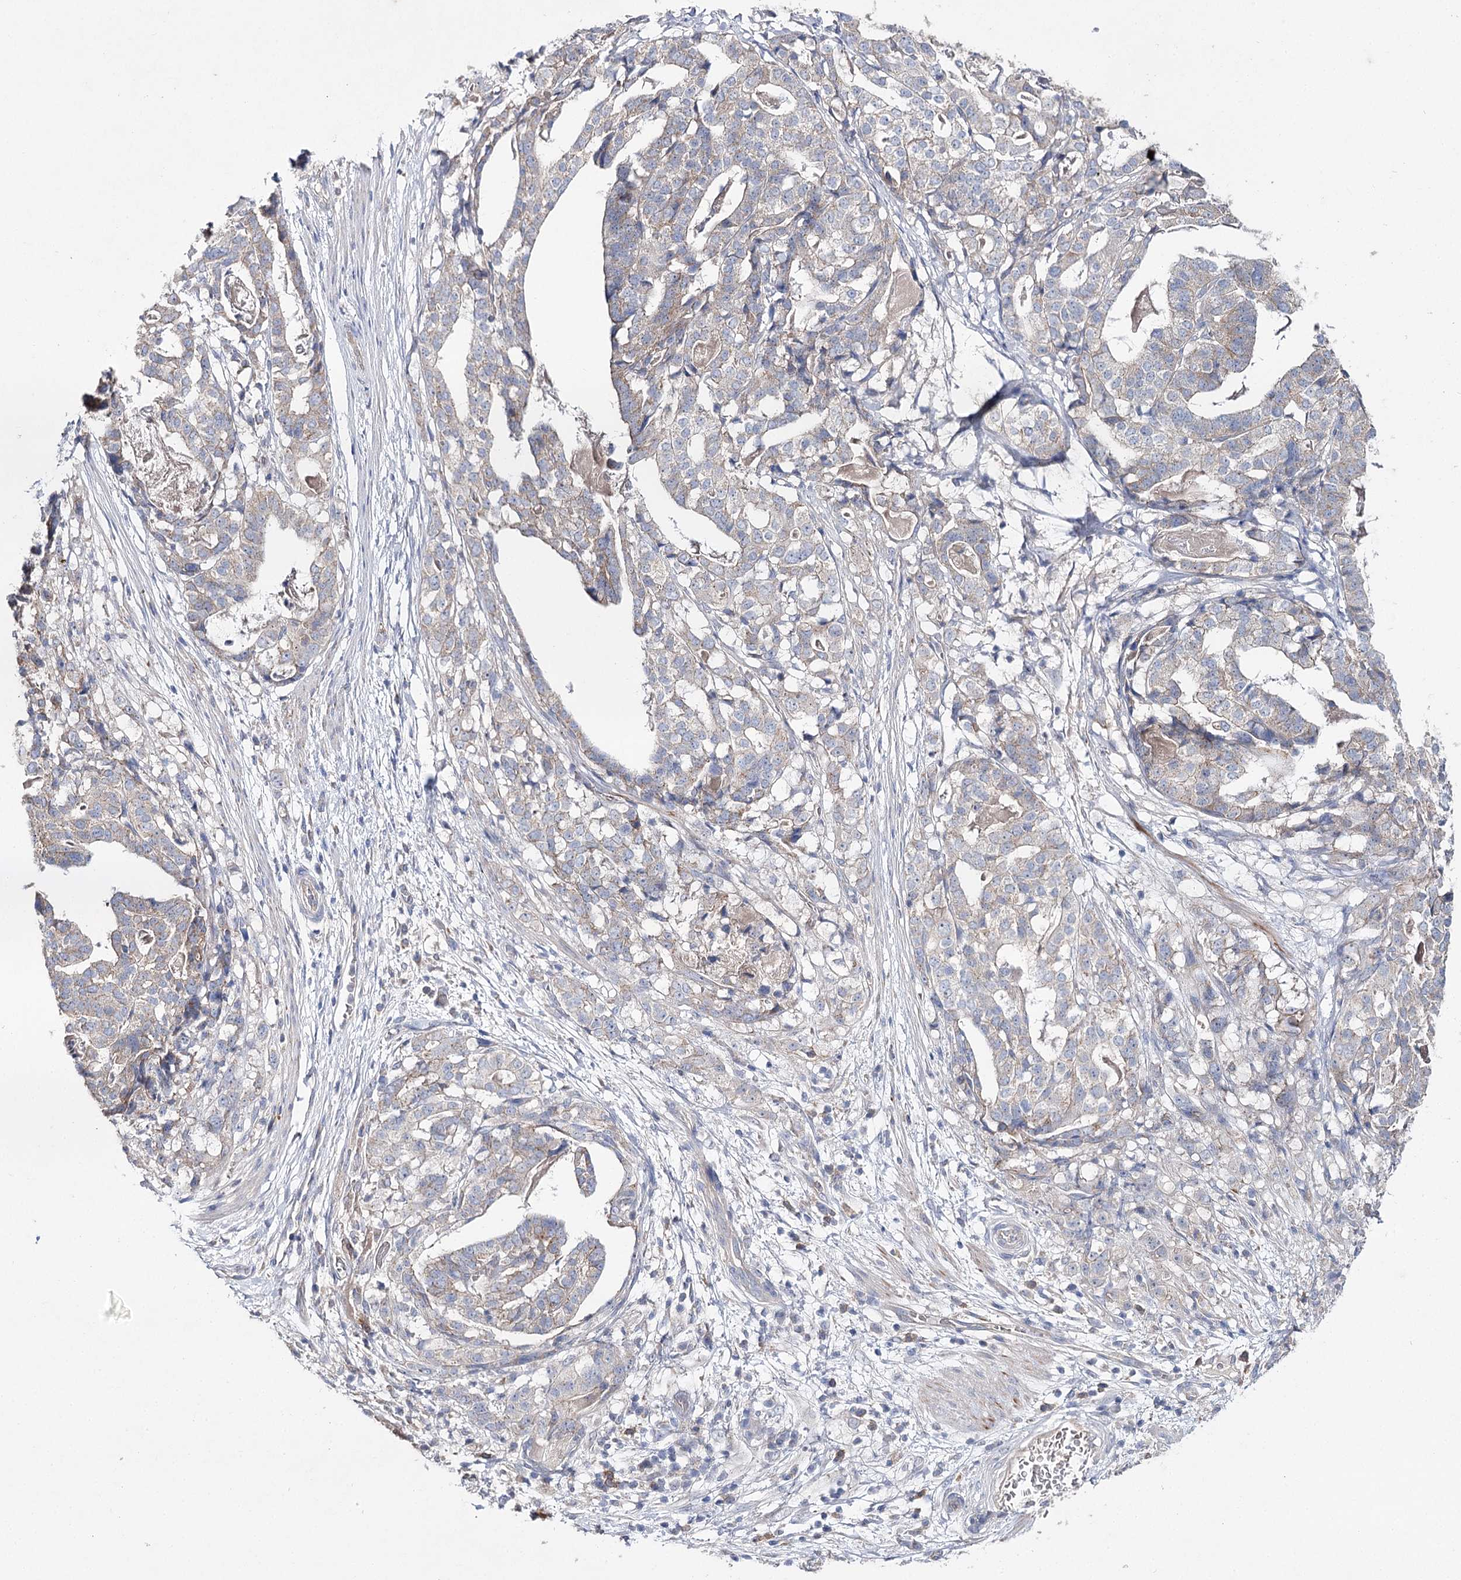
{"staining": {"intensity": "negative", "quantity": "none", "location": "none"}, "tissue": "stomach cancer", "cell_type": "Tumor cells", "image_type": "cancer", "snomed": [{"axis": "morphology", "description": "Adenocarcinoma, NOS"}, {"axis": "topography", "description": "Stomach"}], "caption": "The image exhibits no significant positivity in tumor cells of stomach cancer.", "gene": "AURKC", "patient": {"sex": "male", "age": 48}}